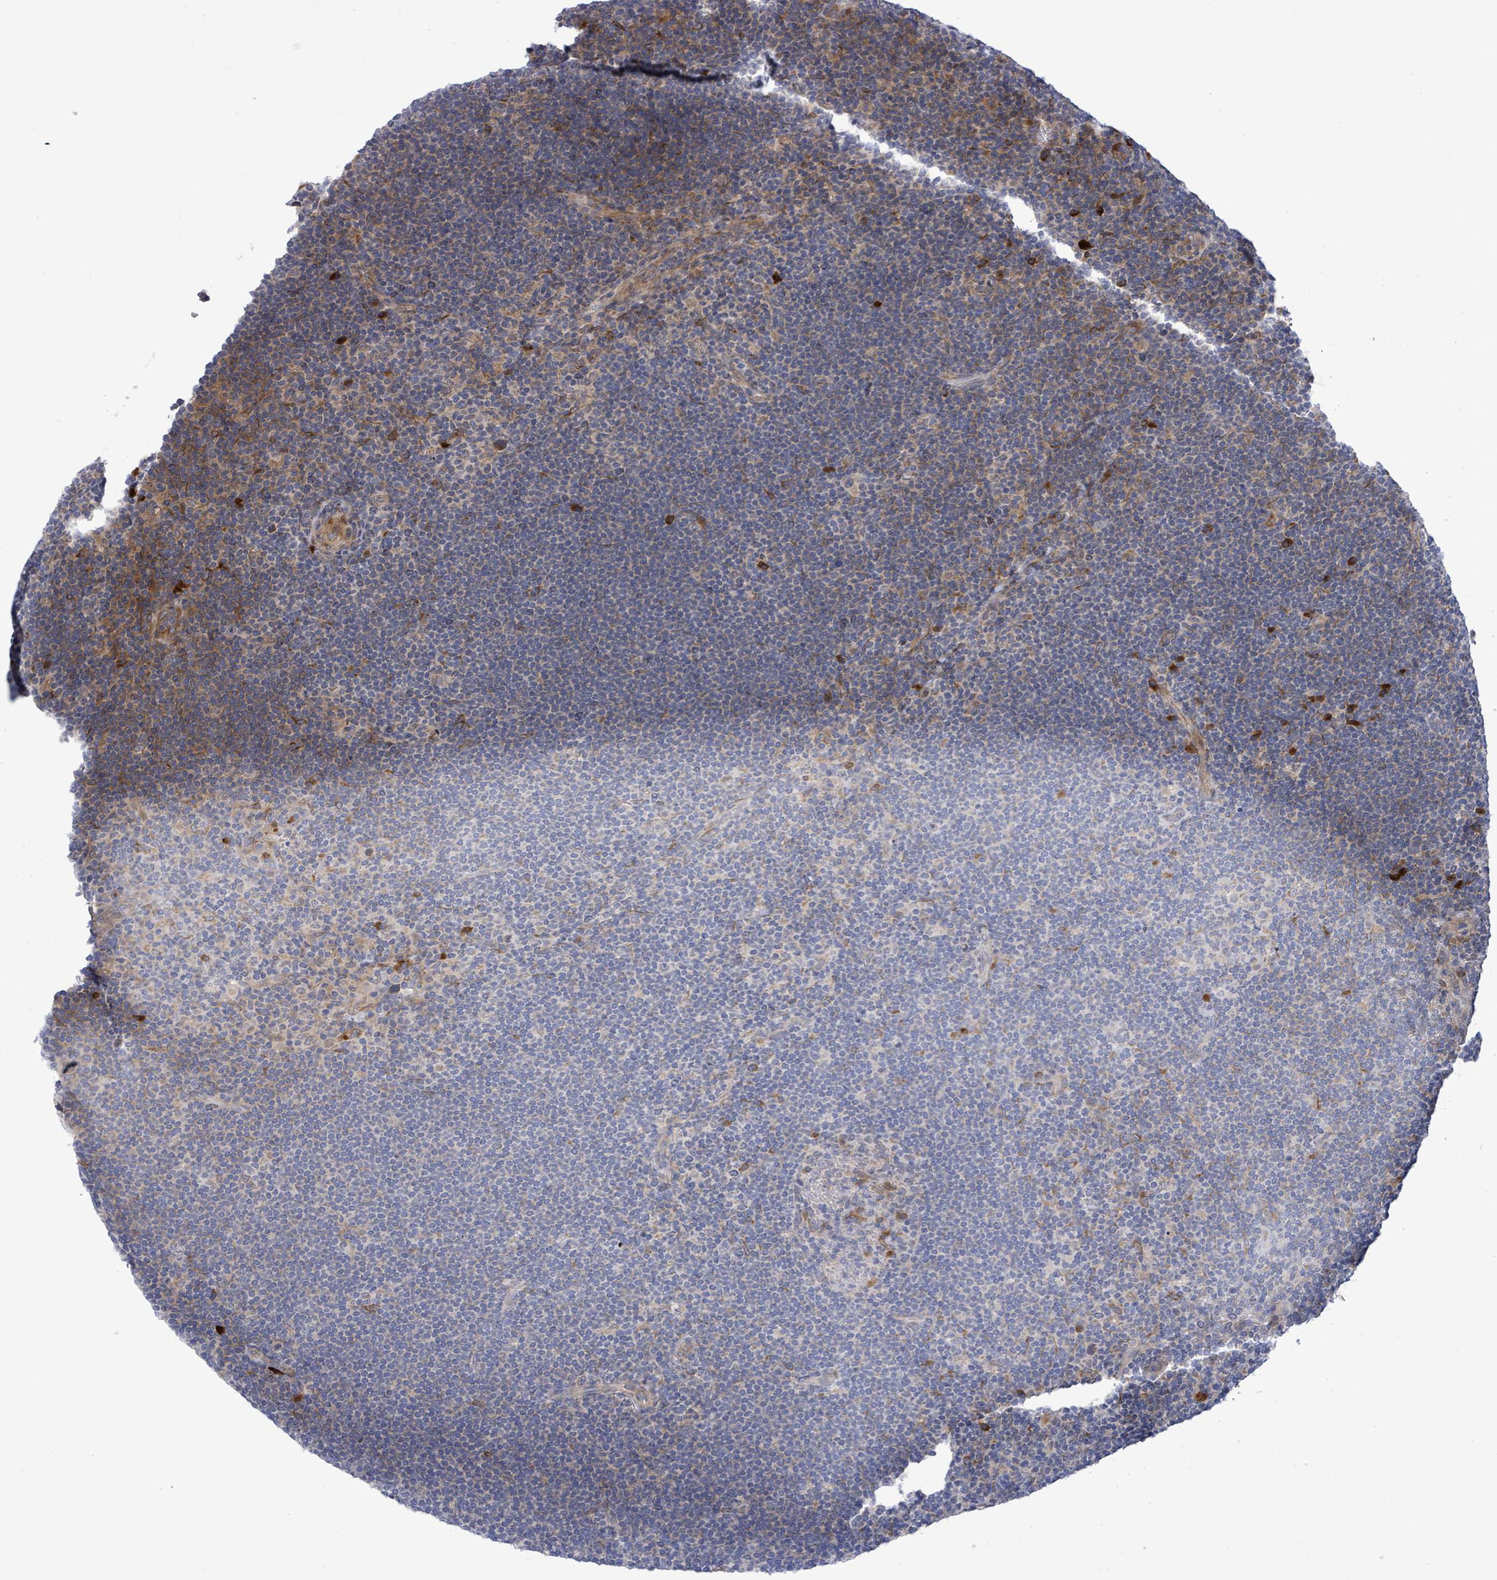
{"staining": {"intensity": "weak", "quantity": "25%-75%", "location": "cytoplasmic/membranous"}, "tissue": "lymphoma", "cell_type": "Tumor cells", "image_type": "cancer", "snomed": [{"axis": "morphology", "description": "Hodgkin's disease, NOS"}, {"axis": "topography", "description": "Lymph node"}], "caption": "Hodgkin's disease stained for a protein displays weak cytoplasmic/membranous positivity in tumor cells.", "gene": "SAR1A", "patient": {"sex": "female", "age": 57}}